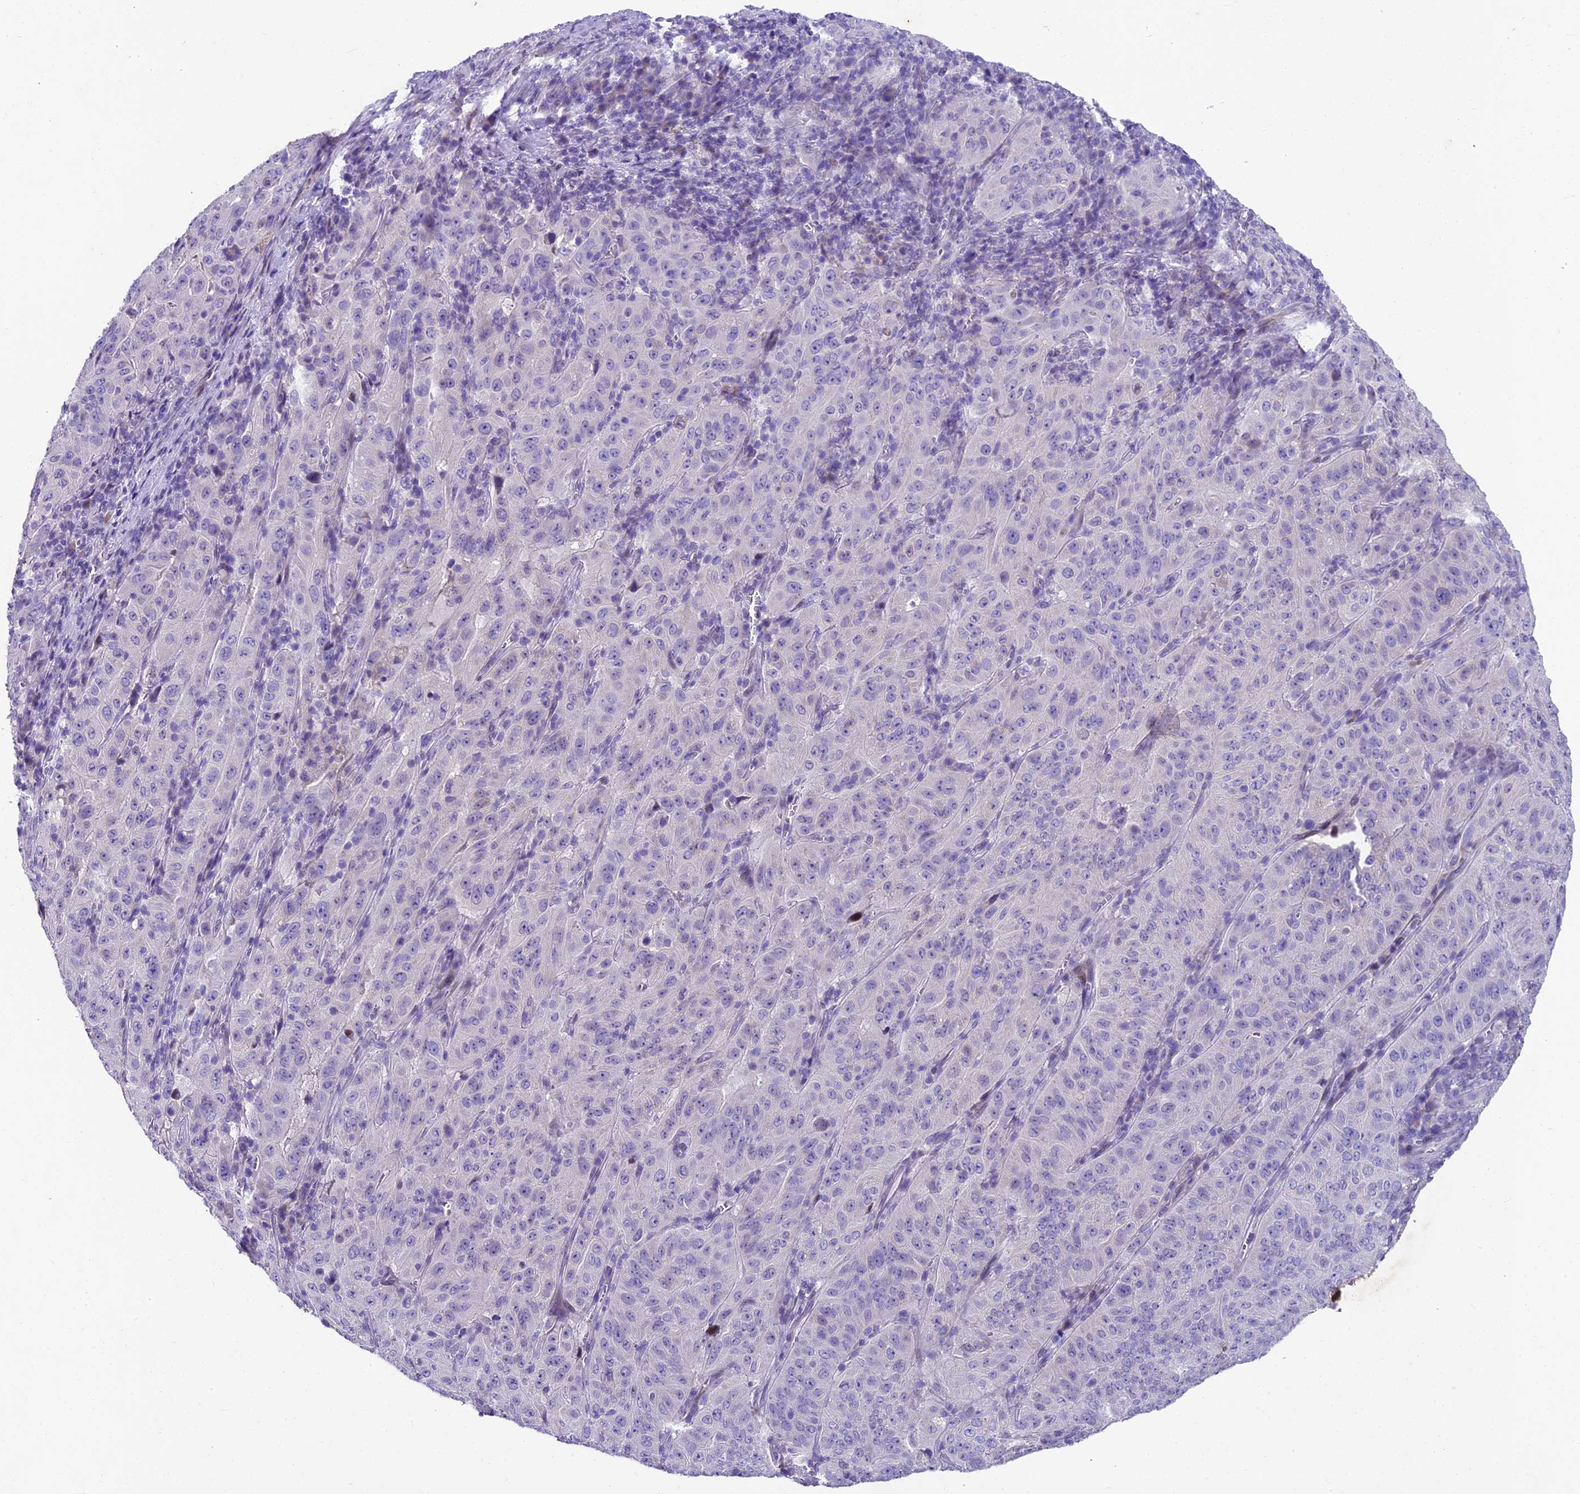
{"staining": {"intensity": "negative", "quantity": "none", "location": "none"}, "tissue": "pancreatic cancer", "cell_type": "Tumor cells", "image_type": "cancer", "snomed": [{"axis": "morphology", "description": "Adenocarcinoma, NOS"}, {"axis": "topography", "description": "Pancreas"}], "caption": "The immunohistochemistry image has no significant positivity in tumor cells of pancreatic cancer (adenocarcinoma) tissue.", "gene": "IFT140", "patient": {"sex": "male", "age": 63}}